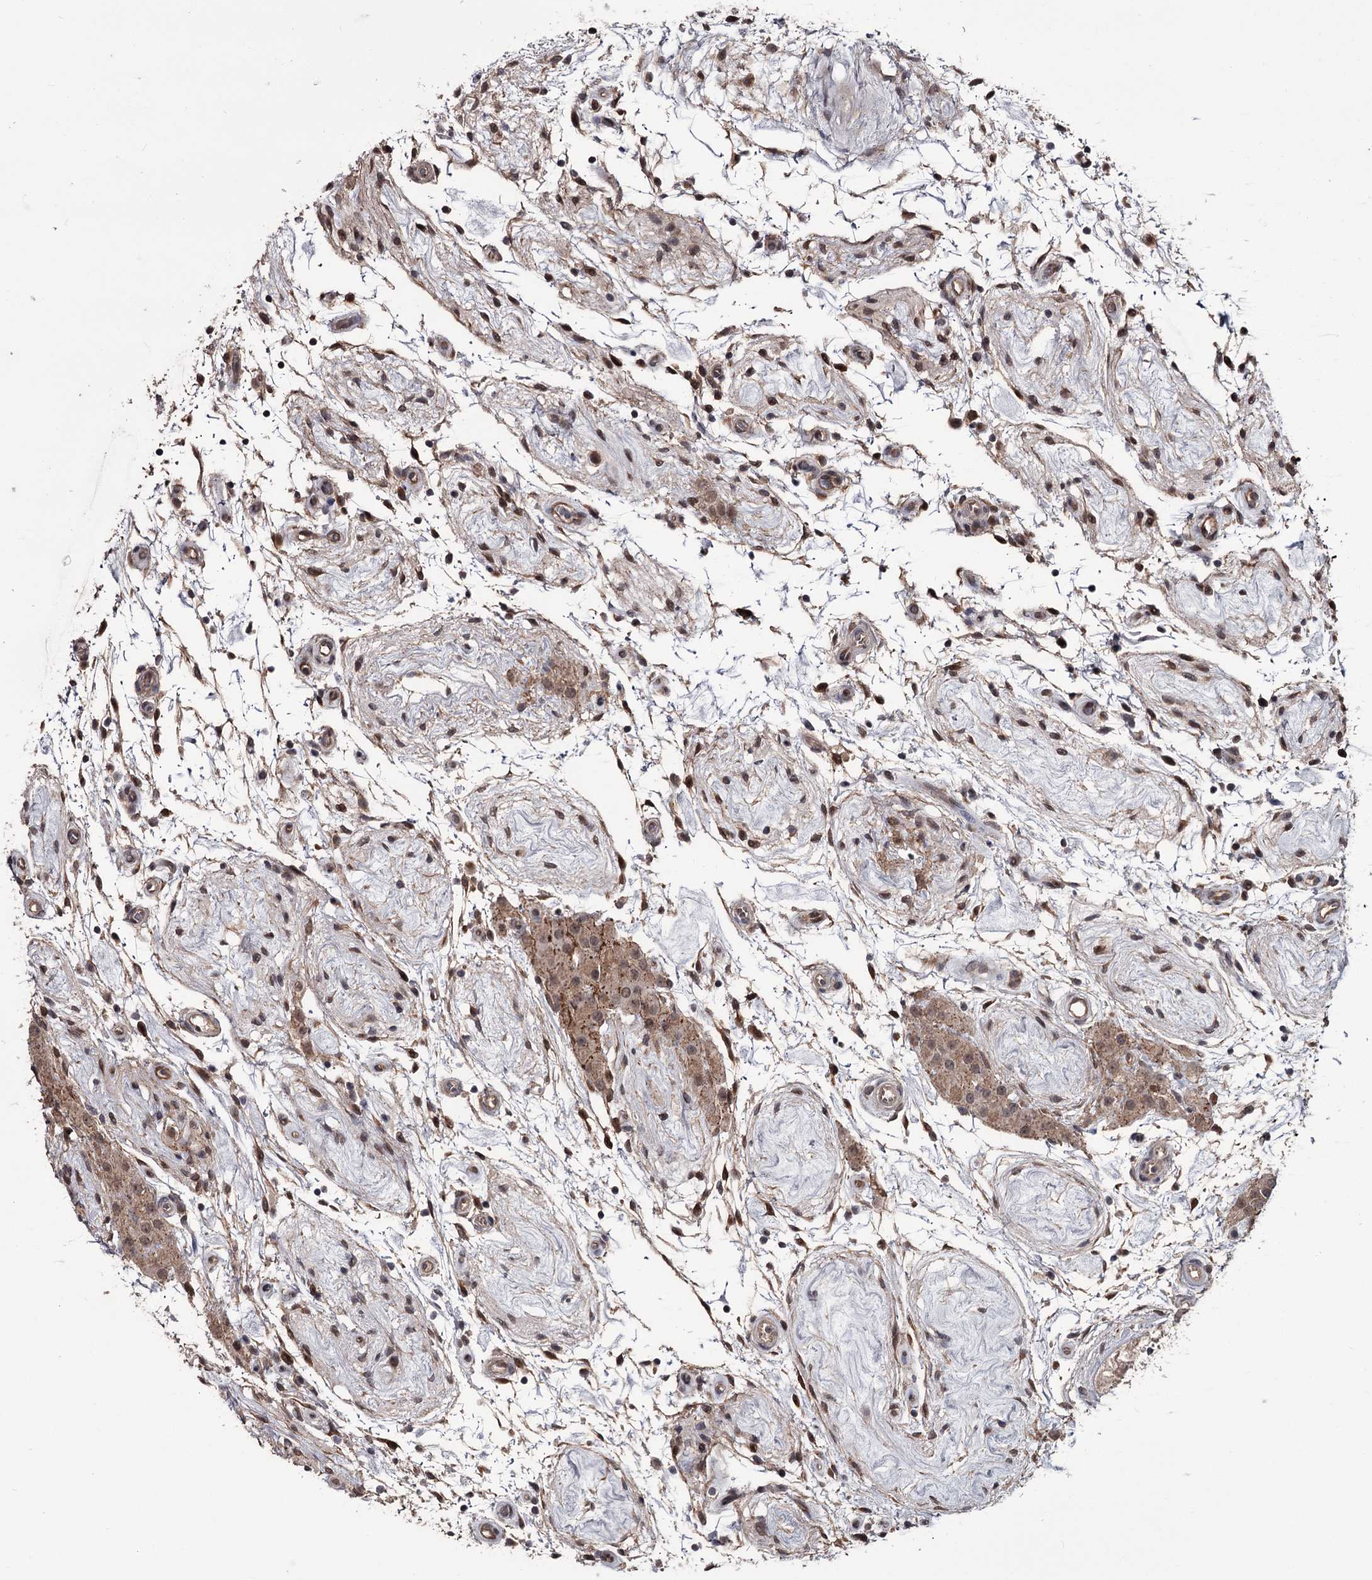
{"staining": {"intensity": "weak", "quantity": ">75%", "location": "cytoplasmic/membranous,nuclear"}, "tissue": "testis cancer", "cell_type": "Tumor cells", "image_type": "cancer", "snomed": [{"axis": "morphology", "description": "Seminoma, NOS"}, {"axis": "topography", "description": "Testis"}], "caption": "Immunohistochemical staining of testis seminoma exhibits weak cytoplasmic/membranous and nuclear protein staining in approximately >75% of tumor cells.", "gene": "CDC42EP2", "patient": {"sex": "male", "age": 49}}